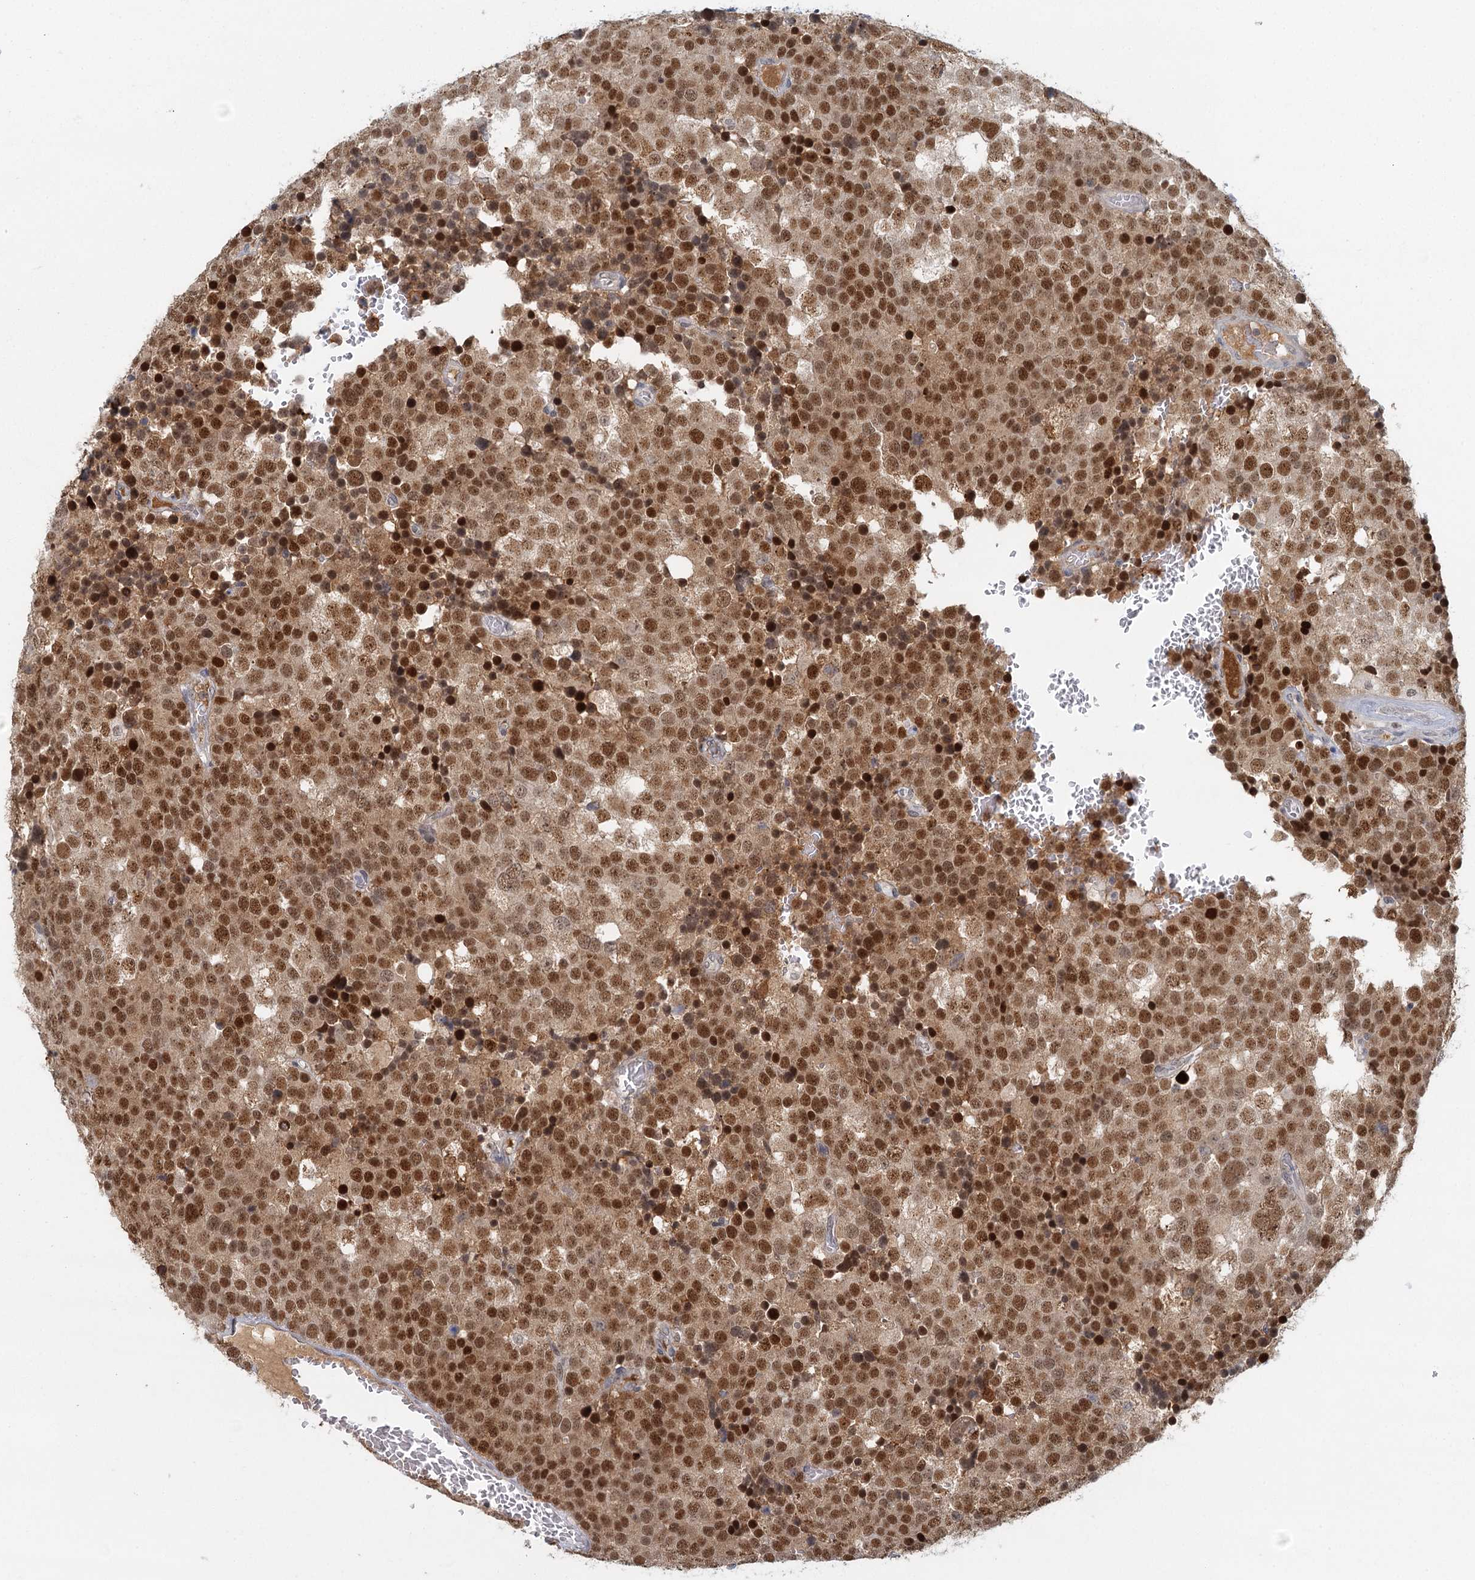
{"staining": {"intensity": "strong", "quantity": ">75%", "location": "nuclear"}, "tissue": "testis cancer", "cell_type": "Tumor cells", "image_type": "cancer", "snomed": [{"axis": "morphology", "description": "Seminoma, NOS"}, {"axis": "topography", "description": "Testis"}], "caption": "There is high levels of strong nuclear expression in tumor cells of testis cancer (seminoma), as demonstrated by immunohistochemical staining (brown color).", "gene": "GPATCH11", "patient": {"sex": "male", "age": 71}}